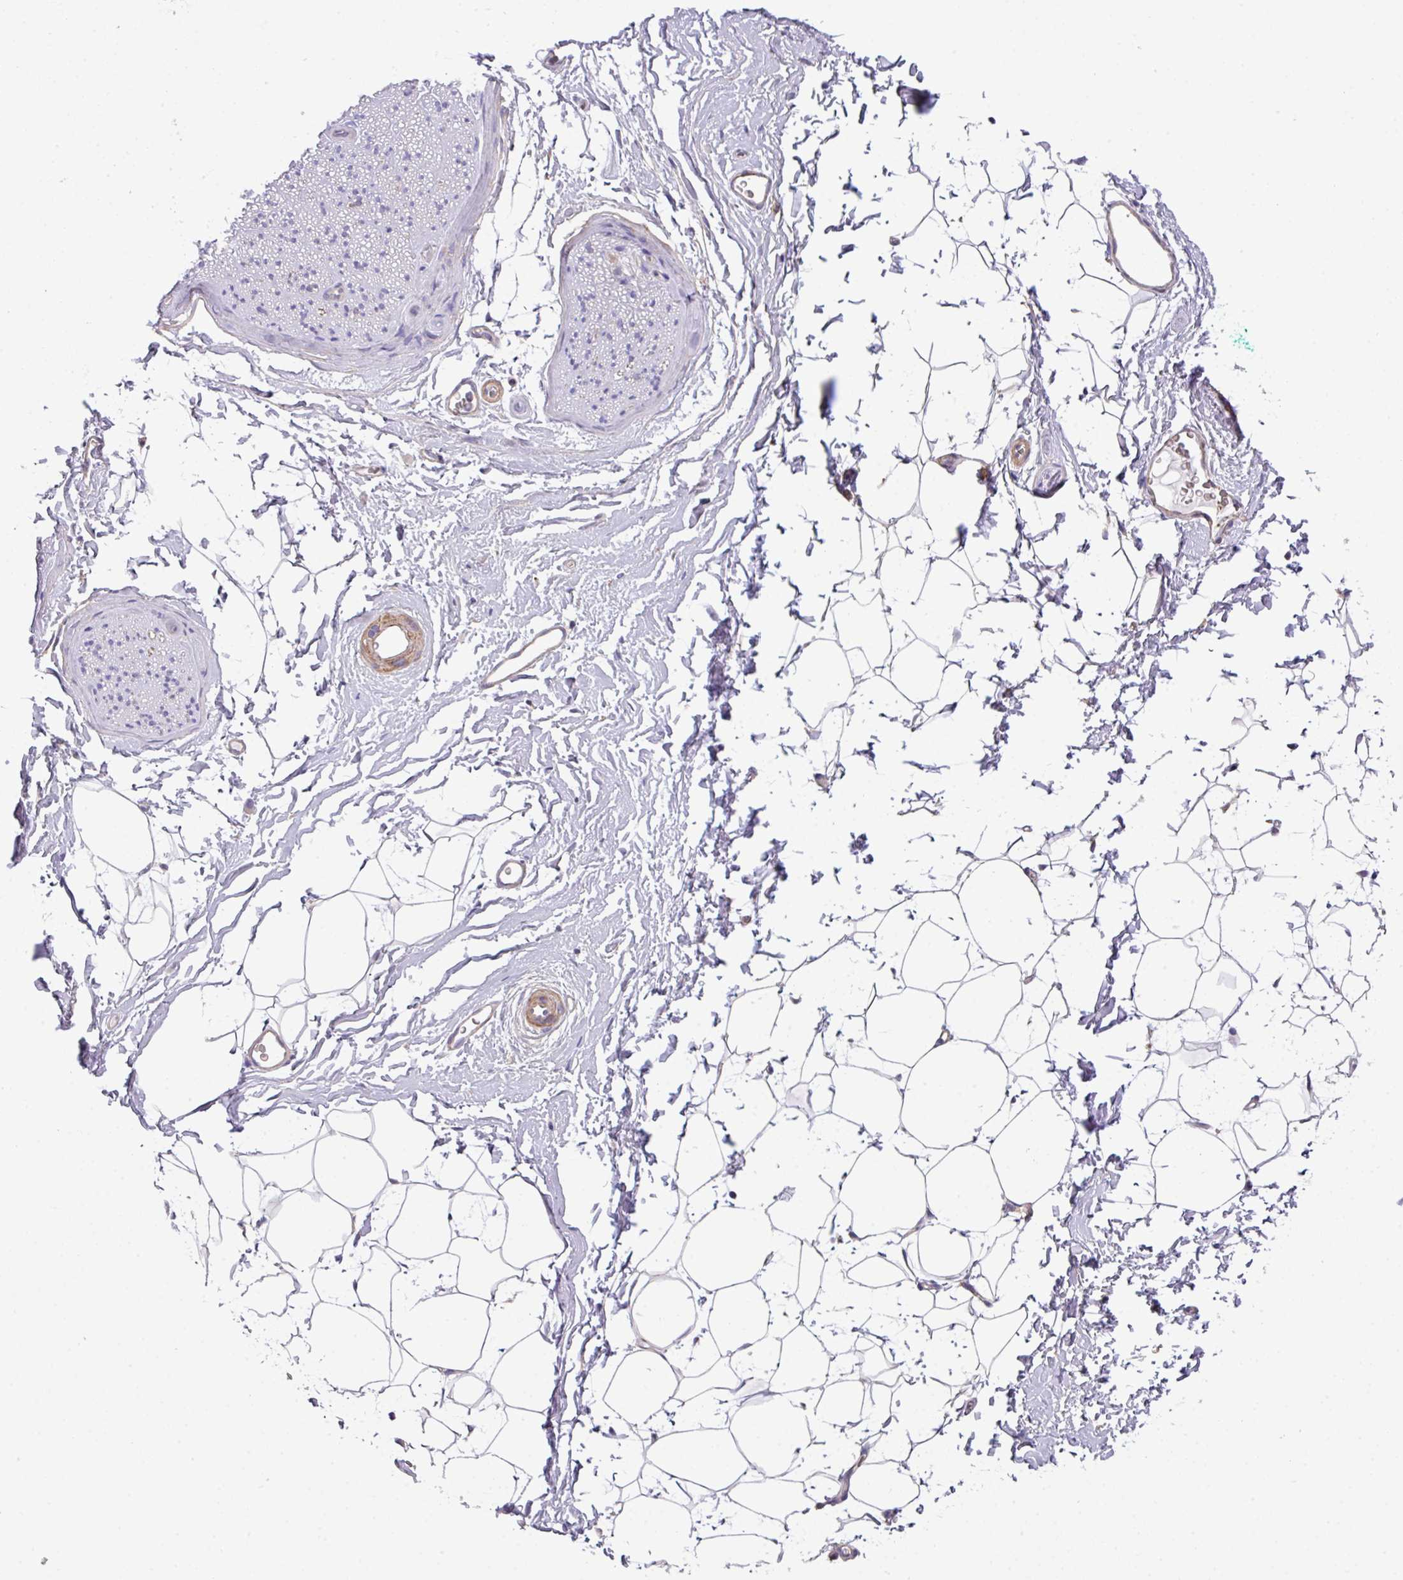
{"staining": {"intensity": "negative", "quantity": "none", "location": "none"}, "tissue": "adipose tissue", "cell_type": "Adipocytes", "image_type": "normal", "snomed": [{"axis": "morphology", "description": "Normal tissue, NOS"}, {"axis": "morphology", "description": "Adenocarcinoma, High grade"}, {"axis": "topography", "description": "Prostate"}, {"axis": "topography", "description": "Peripheral nerve tissue"}], "caption": "Protein analysis of unremarkable adipose tissue exhibits no significant positivity in adipocytes. The staining is performed using DAB (3,3'-diaminobenzidine) brown chromogen with nuclei counter-stained in using hematoxylin.", "gene": "LRRC41", "patient": {"sex": "male", "age": 68}}